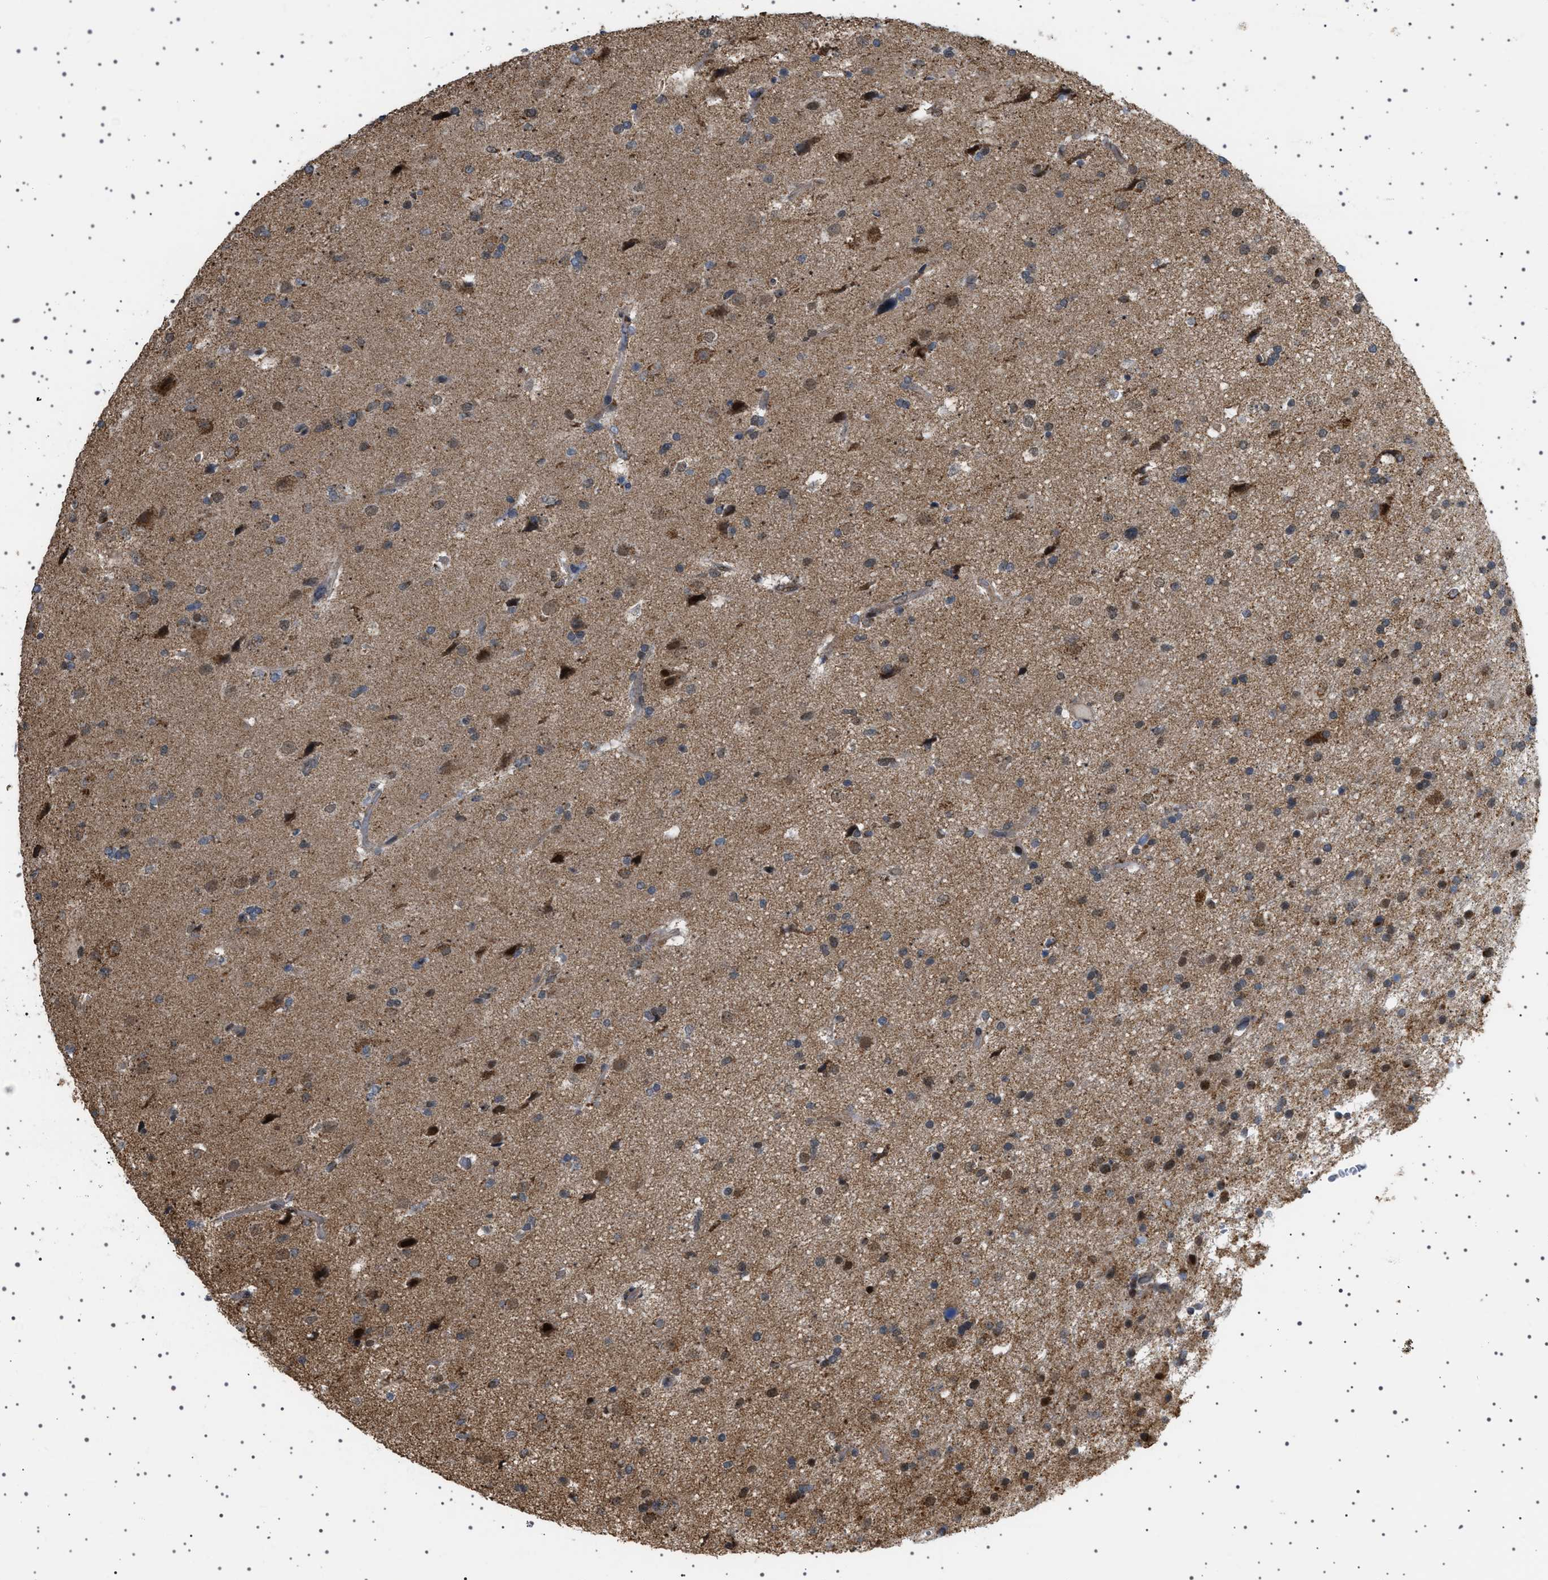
{"staining": {"intensity": "moderate", "quantity": "<25%", "location": "cytoplasmic/membranous,nuclear"}, "tissue": "glioma", "cell_type": "Tumor cells", "image_type": "cancer", "snomed": [{"axis": "morphology", "description": "Glioma, malignant, High grade"}, {"axis": "topography", "description": "Brain"}], "caption": "Immunohistochemical staining of human malignant high-grade glioma demonstrates low levels of moderate cytoplasmic/membranous and nuclear expression in about <25% of tumor cells.", "gene": "MELK", "patient": {"sex": "male", "age": 33}}